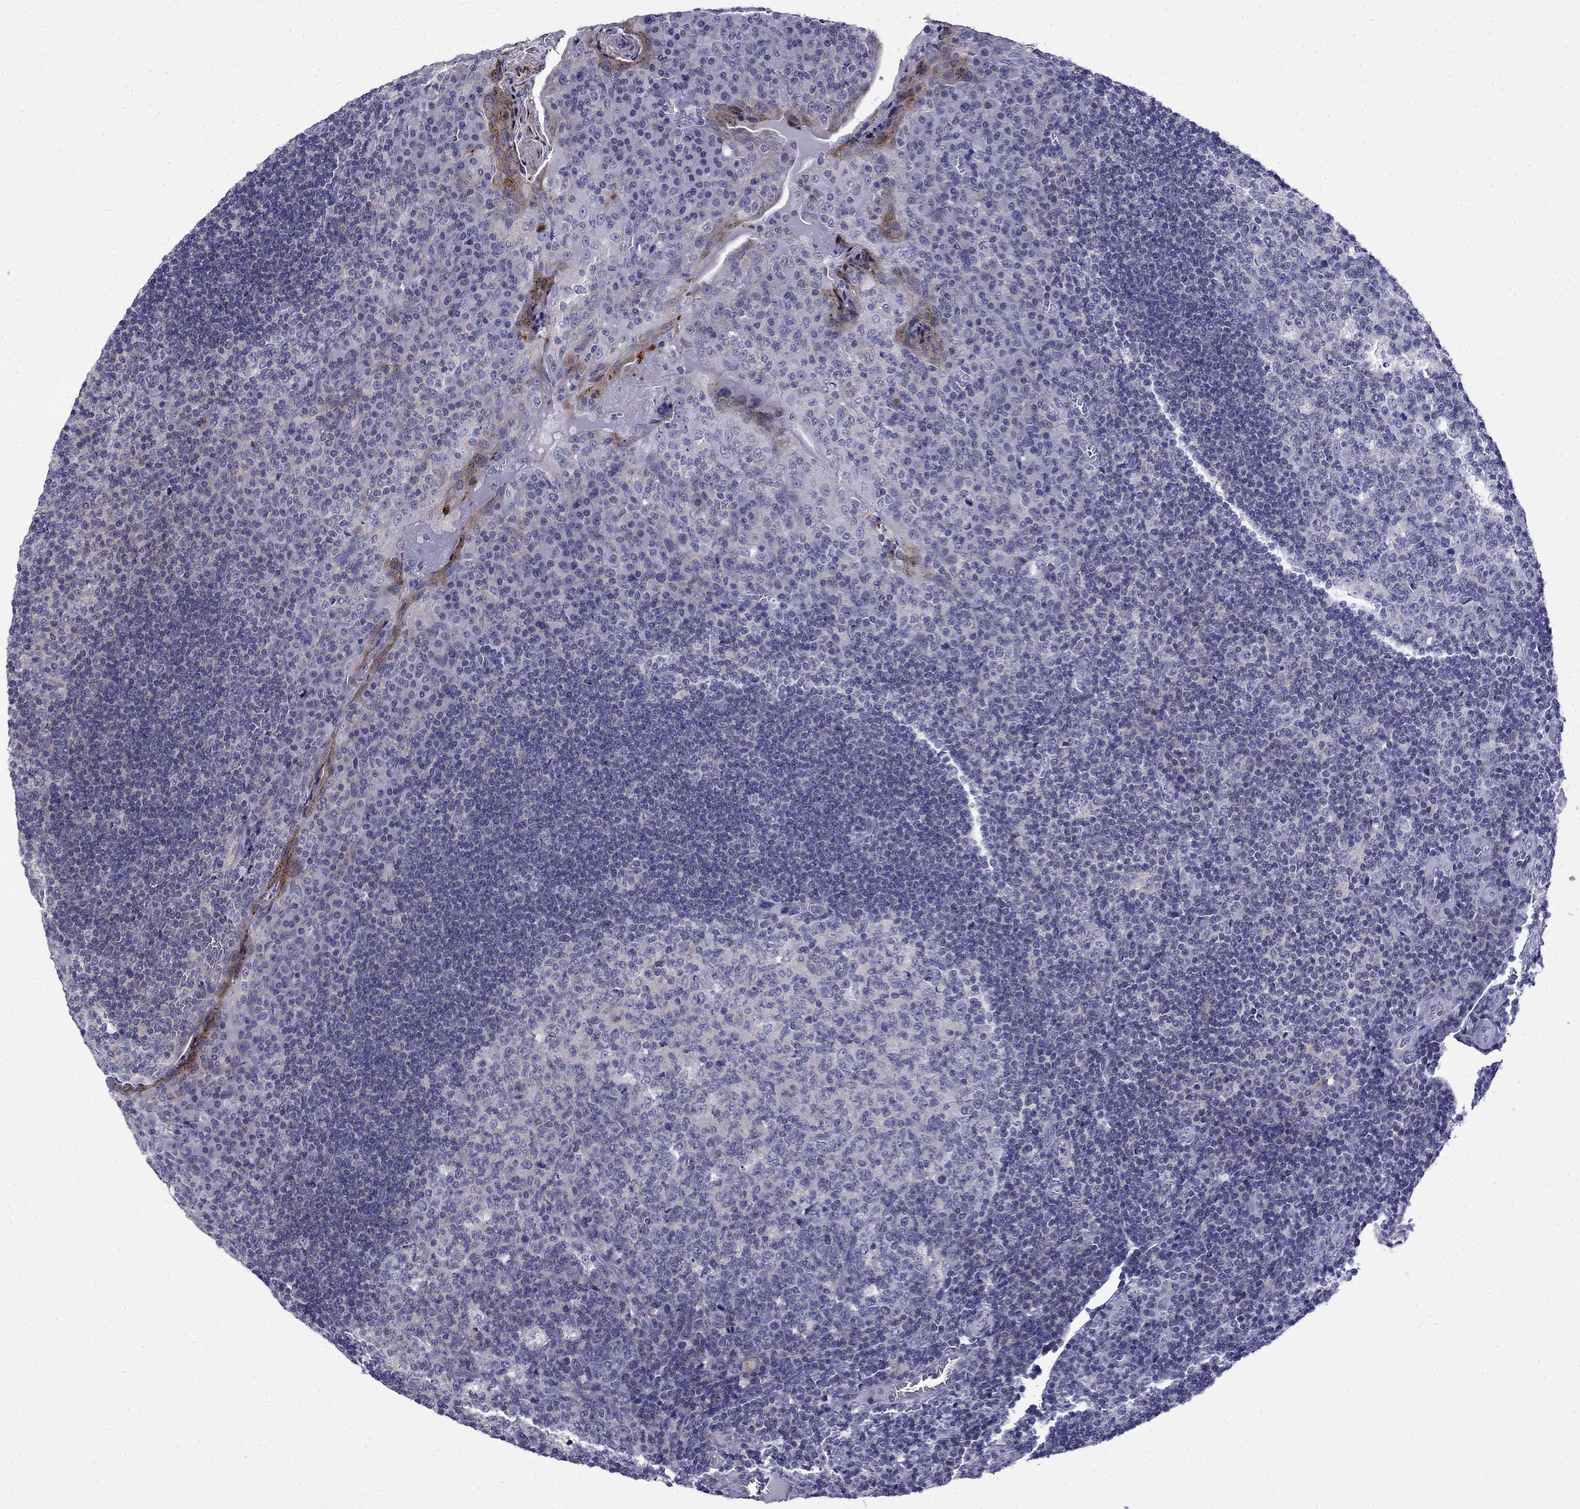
{"staining": {"intensity": "negative", "quantity": "none", "location": "none"}, "tissue": "tonsil", "cell_type": "Germinal center cells", "image_type": "normal", "snomed": [{"axis": "morphology", "description": "Normal tissue, NOS"}, {"axis": "topography", "description": "Tonsil"}], "caption": "An image of tonsil stained for a protein shows no brown staining in germinal center cells.", "gene": "PRR18", "patient": {"sex": "male", "age": 17}}